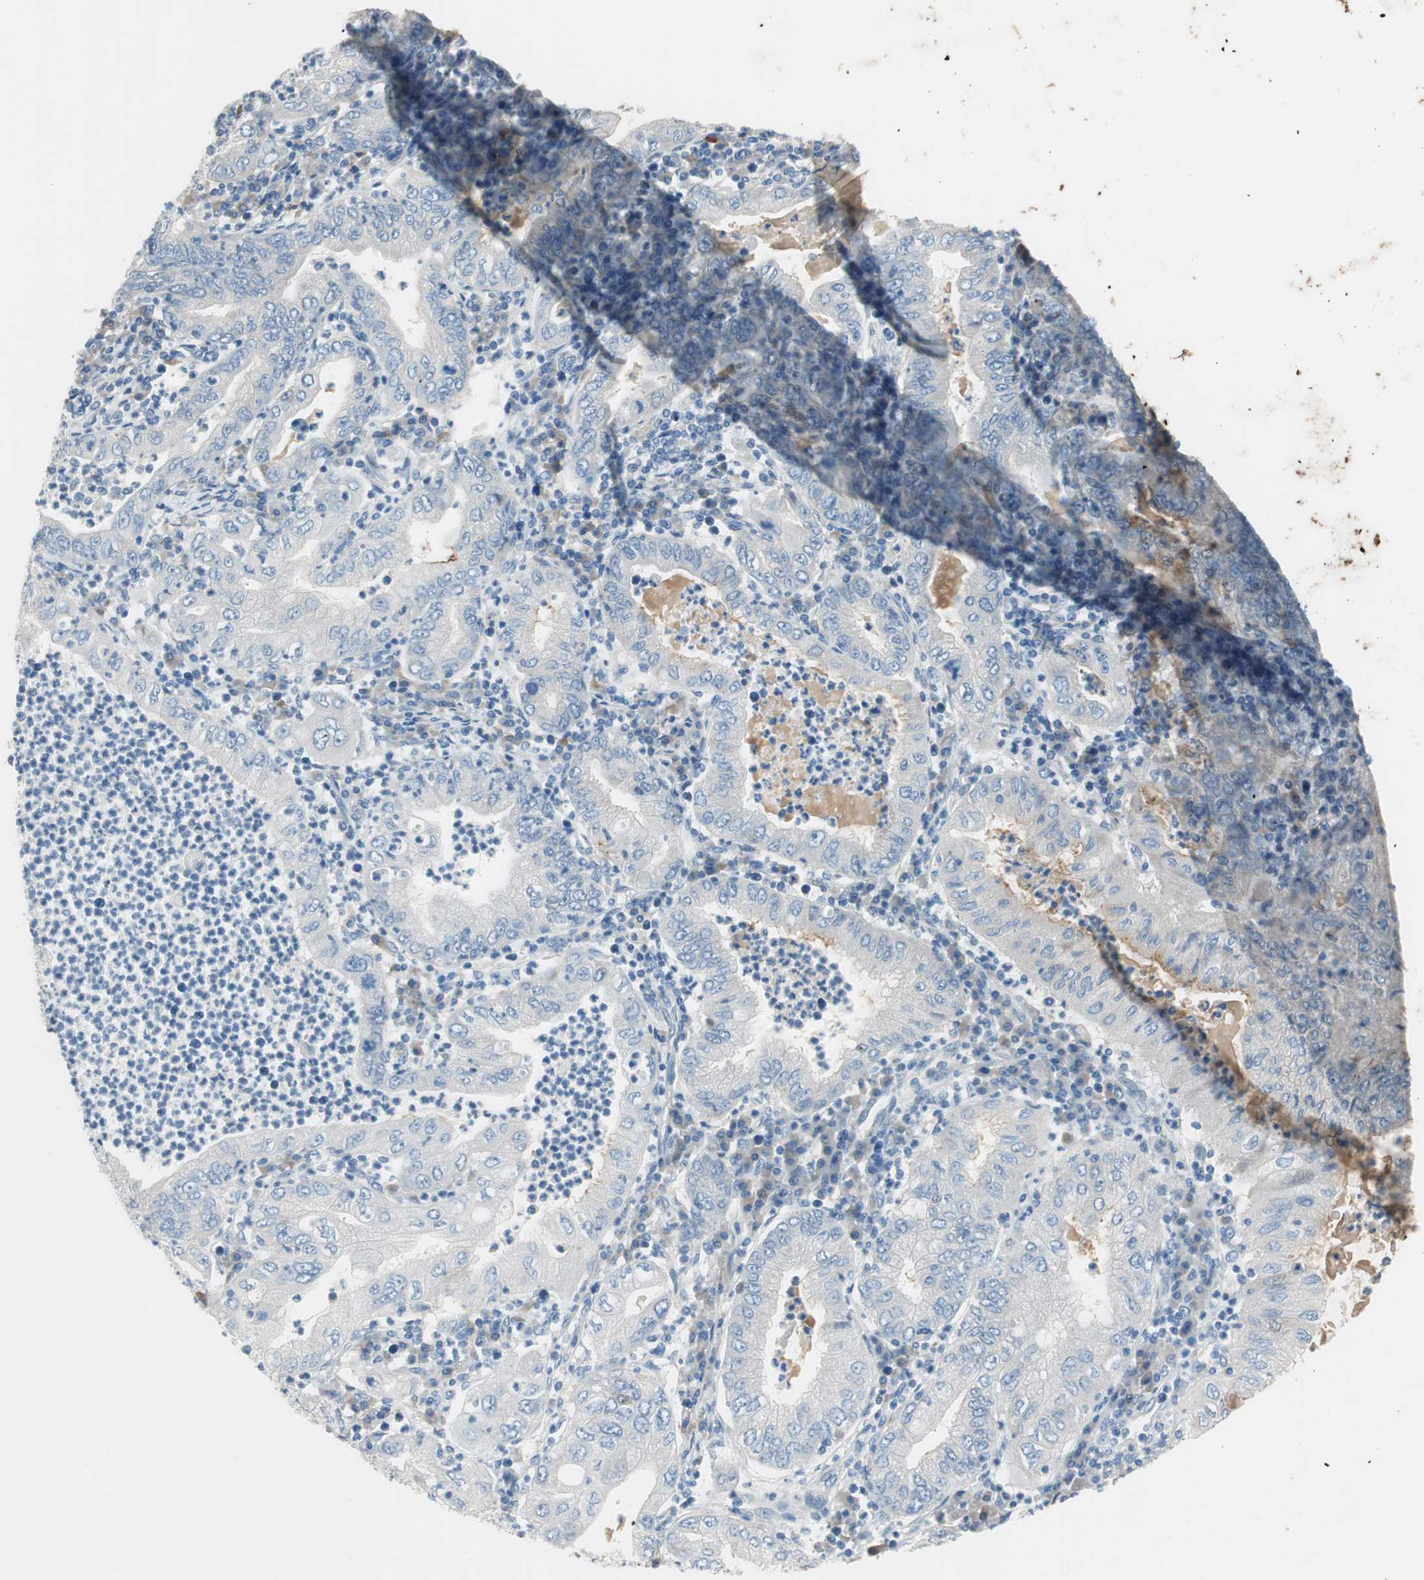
{"staining": {"intensity": "negative", "quantity": "none", "location": "none"}, "tissue": "stomach cancer", "cell_type": "Tumor cells", "image_type": "cancer", "snomed": [{"axis": "morphology", "description": "Normal tissue, NOS"}, {"axis": "morphology", "description": "Adenocarcinoma, NOS"}, {"axis": "topography", "description": "Esophagus"}, {"axis": "topography", "description": "Stomach, upper"}, {"axis": "topography", "description": "Peripheral nerve tissue"}], "caption": "Stomach cancer was stained to show a protein in brown. There is no significant expression in tumor cells.", "gene": "PRRG4", "patient": {"sex": "male", "age": 62}}